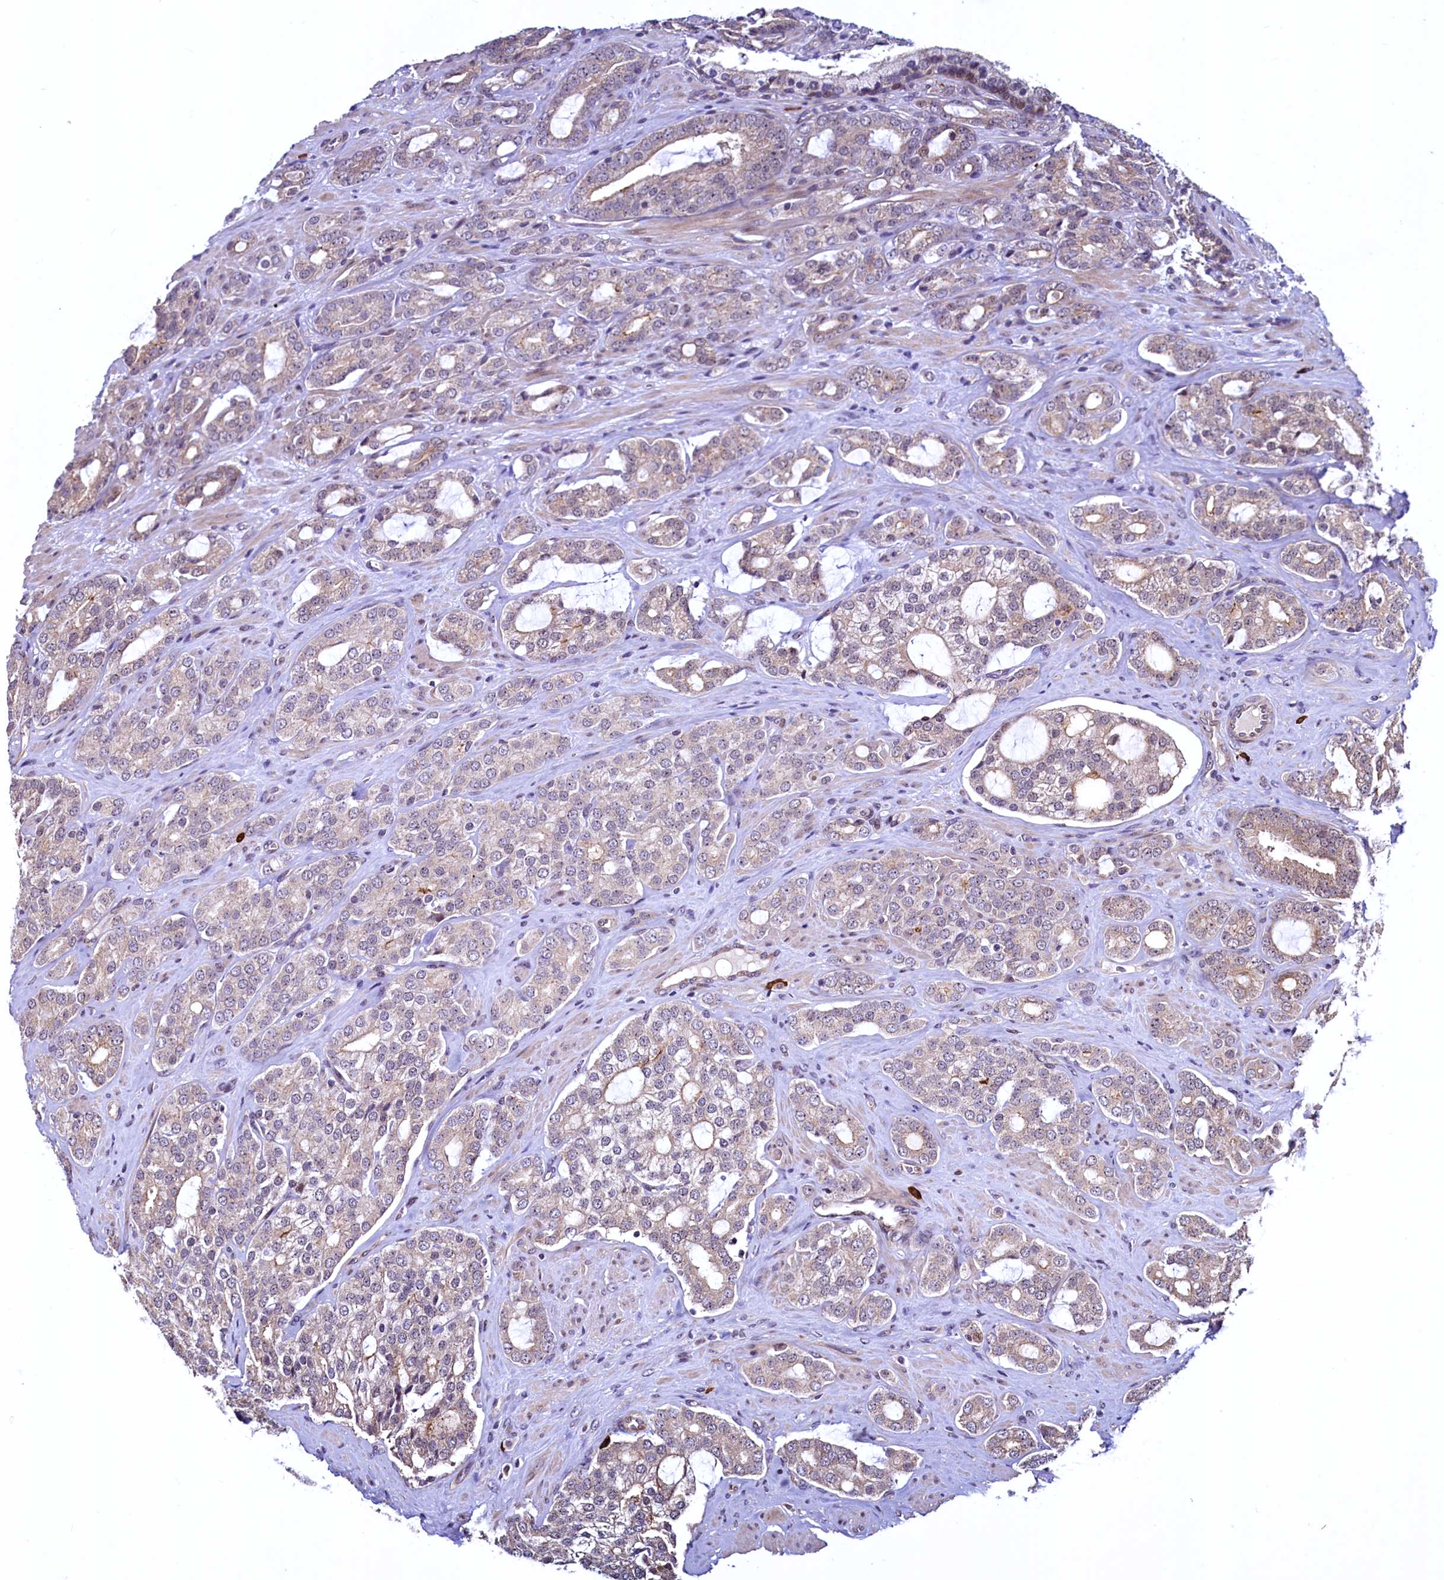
{"staining": {"intensity": "weak", "quantity": "25%-75%", "location": "cytoplasmic/membranous"}, "tissue": "prostate cancer", "cell_type": "Tumor cells", "image_type": "cancer", "snomed": [{"axis": "morphology", "description": "Adenocarcinoma, High grade"}, {"axis": "topography", "description": "Prostate"}], "caption": "The micrograph reveals immunohistochemical staining of prostate cancer. There is weak cytoplasmic/membranous staining is identified in approximately 25%-75% of tumor cells.", "gene": "RBFA", "patient": {"sex": "male", "age": 63}}